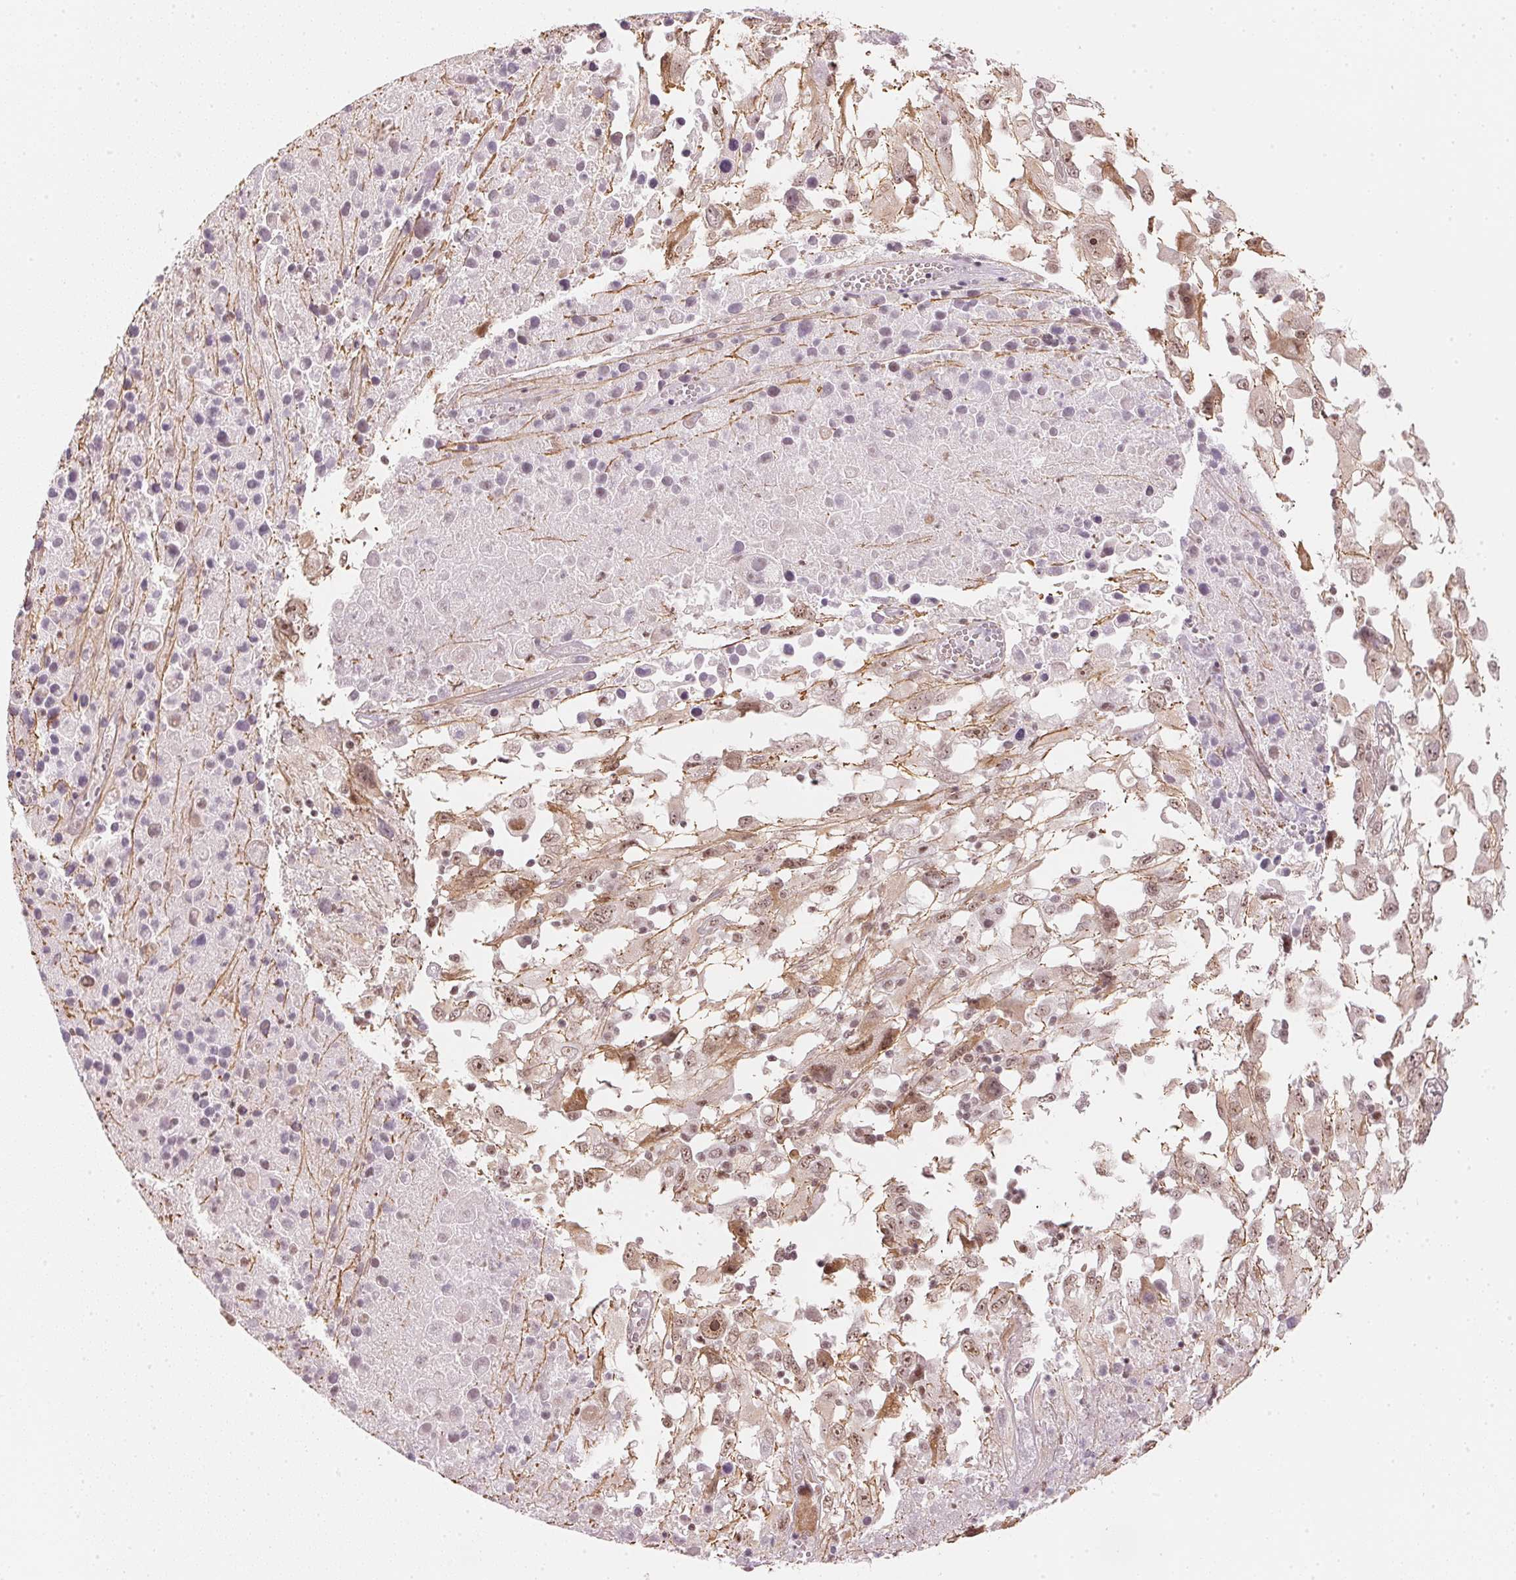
{"staining": {"intensity": "moderate", "quantity": ">75%", "location": "cytoplasmic/membranous,nuclear"}, "tissue": "melanoma", "cell_type": "Tumor cells", "image_type": "cancer", "snomed": [{"axis": "morphology", "description": "Malignant melanoma, Metastatic site"}, {"axis": "topography", "description": "Soft tissue"}], "caption": "Immunohistochemical staining of malignant melanoma (metastatic site) shows medium levels of moderate cytoplasmic/membranous and nuclear staining in about >75% of tumor cells. (IHC, brightfield microscopy, high magnification).", "gene": "KAT6A", "patient": {"sex": "male", "age": 50}}